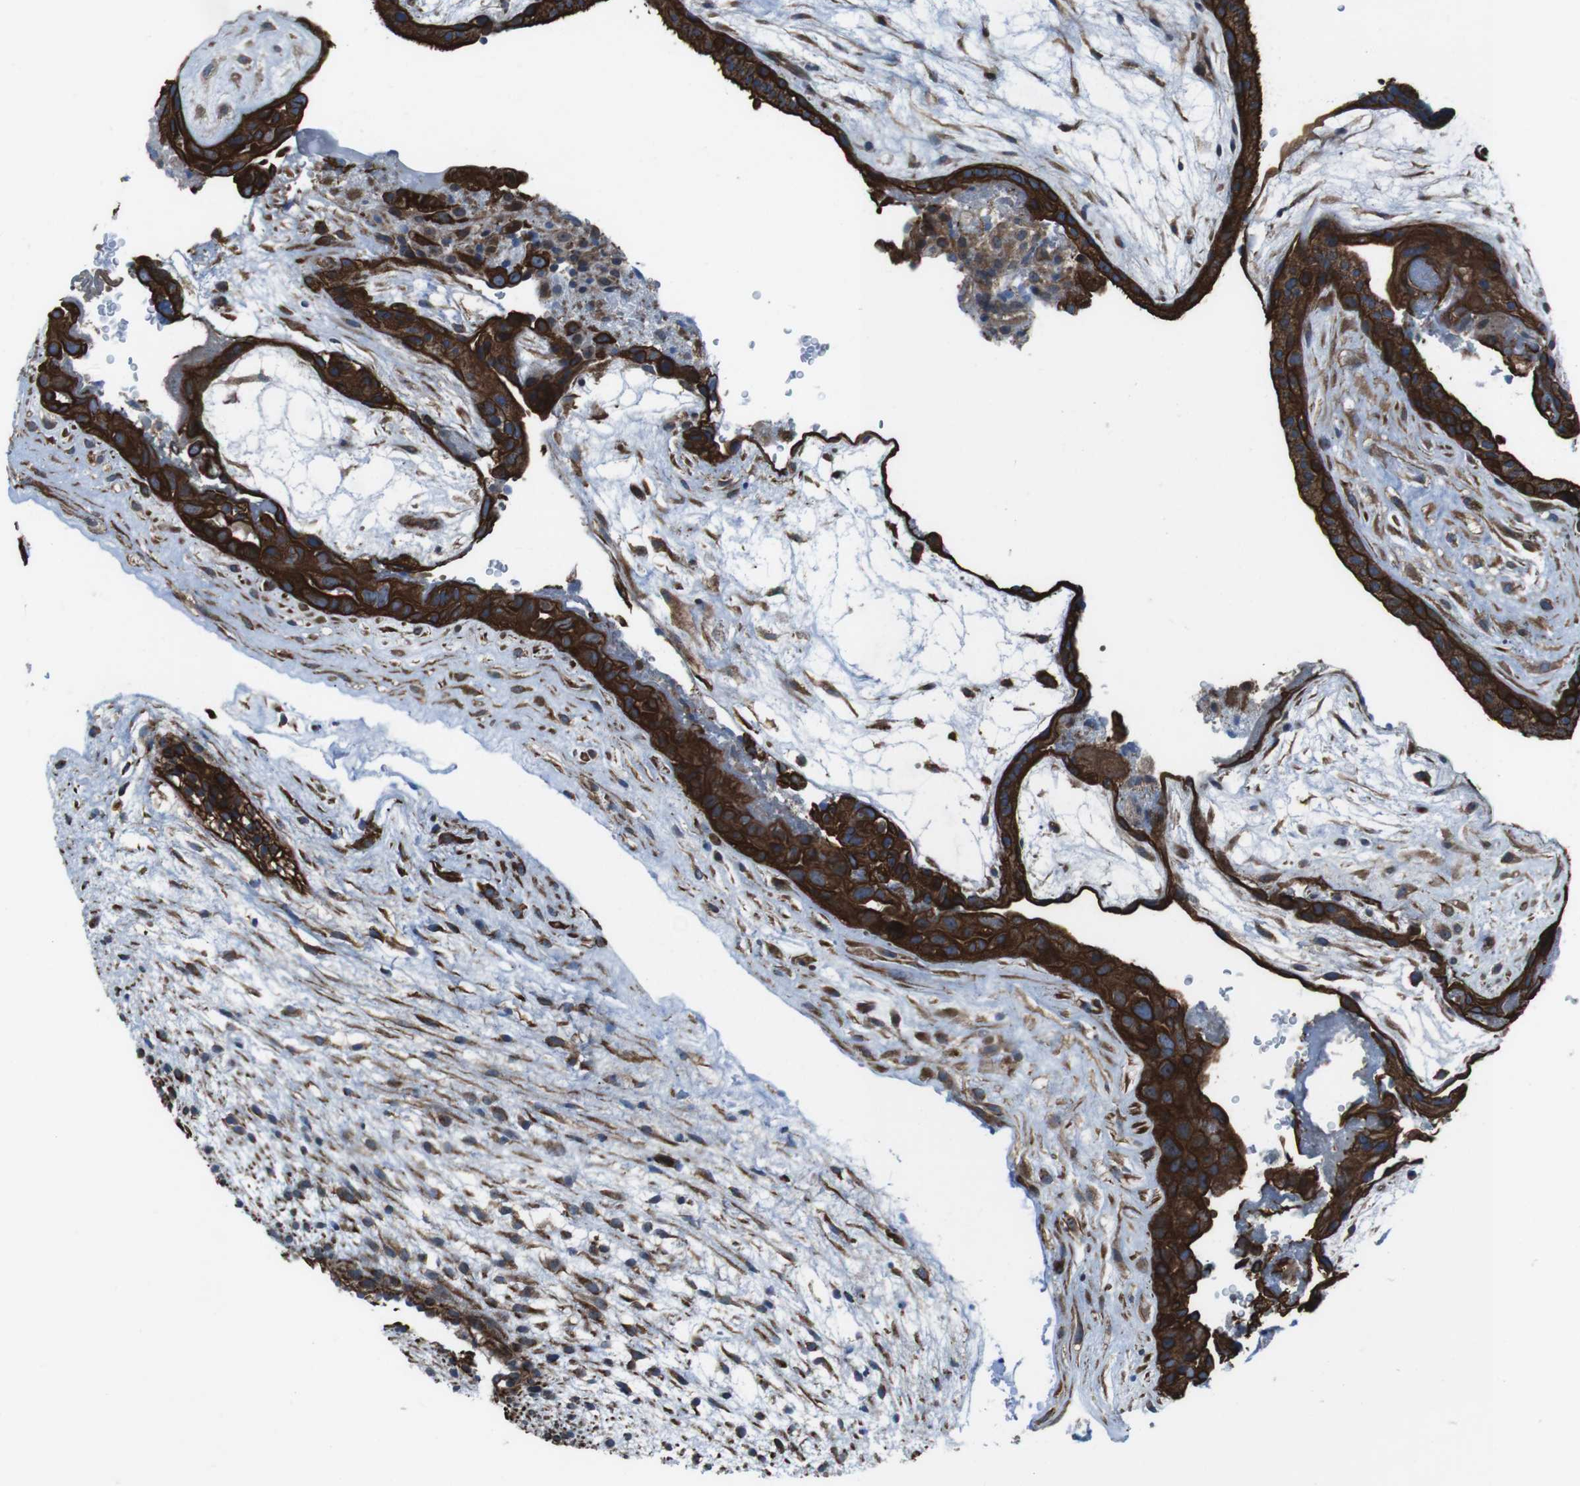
{"staining": {"intensity": "moderate", "quantity": ">75%", "location": "cytoplasmic/membranous"}, "tissue": "placenta", "cell_type": "Decidual cells", "image_type": "normal", "snomed": [{"axis": "morphology", "description": "Normal tissue, NOS"}, {"axis": "topography", "description": "Placenta"}], "caption": "This is an image of IHC staining of benign placenta, which shows moderate expression in the cytoplasmic/membranous of decidual cells.", "gene": "FAM174B", "patient": {"sex": "female", "age": 19}}